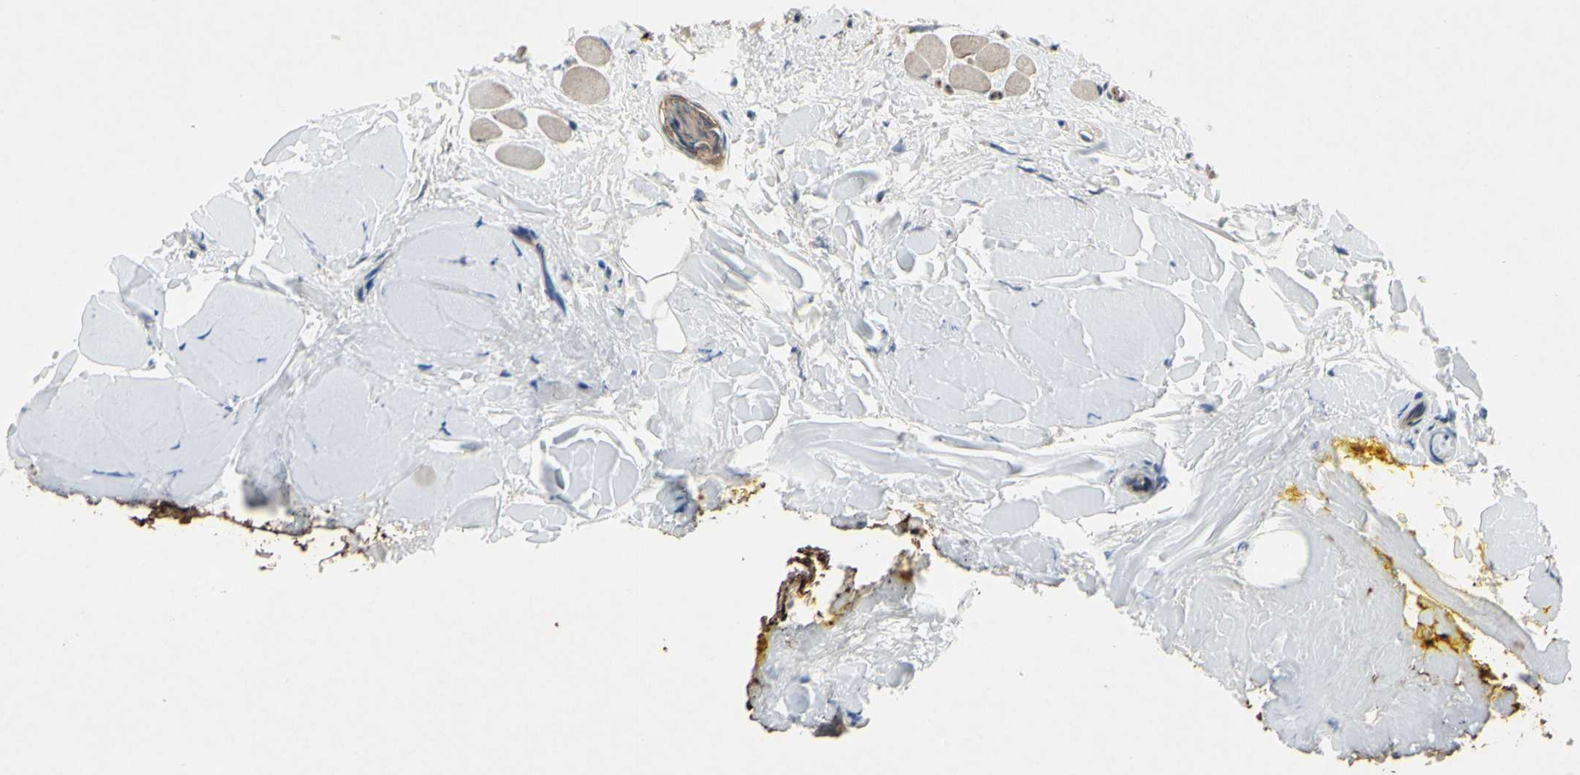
{"staining": {"intensity": "moderate", "quantity": ">75%", "location": "cytoplasmic/membranous,nuclear"}, "tissue": "oral mucosa", "cell_type": "Squamous epithelial cells", "image_type": "normal", "snomed": [{"axis": "morphology", "description": "Normal tissue, NOS"}, {"axis": "topography", "description": "Oral tissue"}], "caption": "Protein staining displays moderate cytoplasmic/membranous,nuclear staining in approximately >75% of squamous epithelial cells in normal oral mucosa.", "gene": "TRDMT1", "patient": {"sex": "male", "age": 54}}